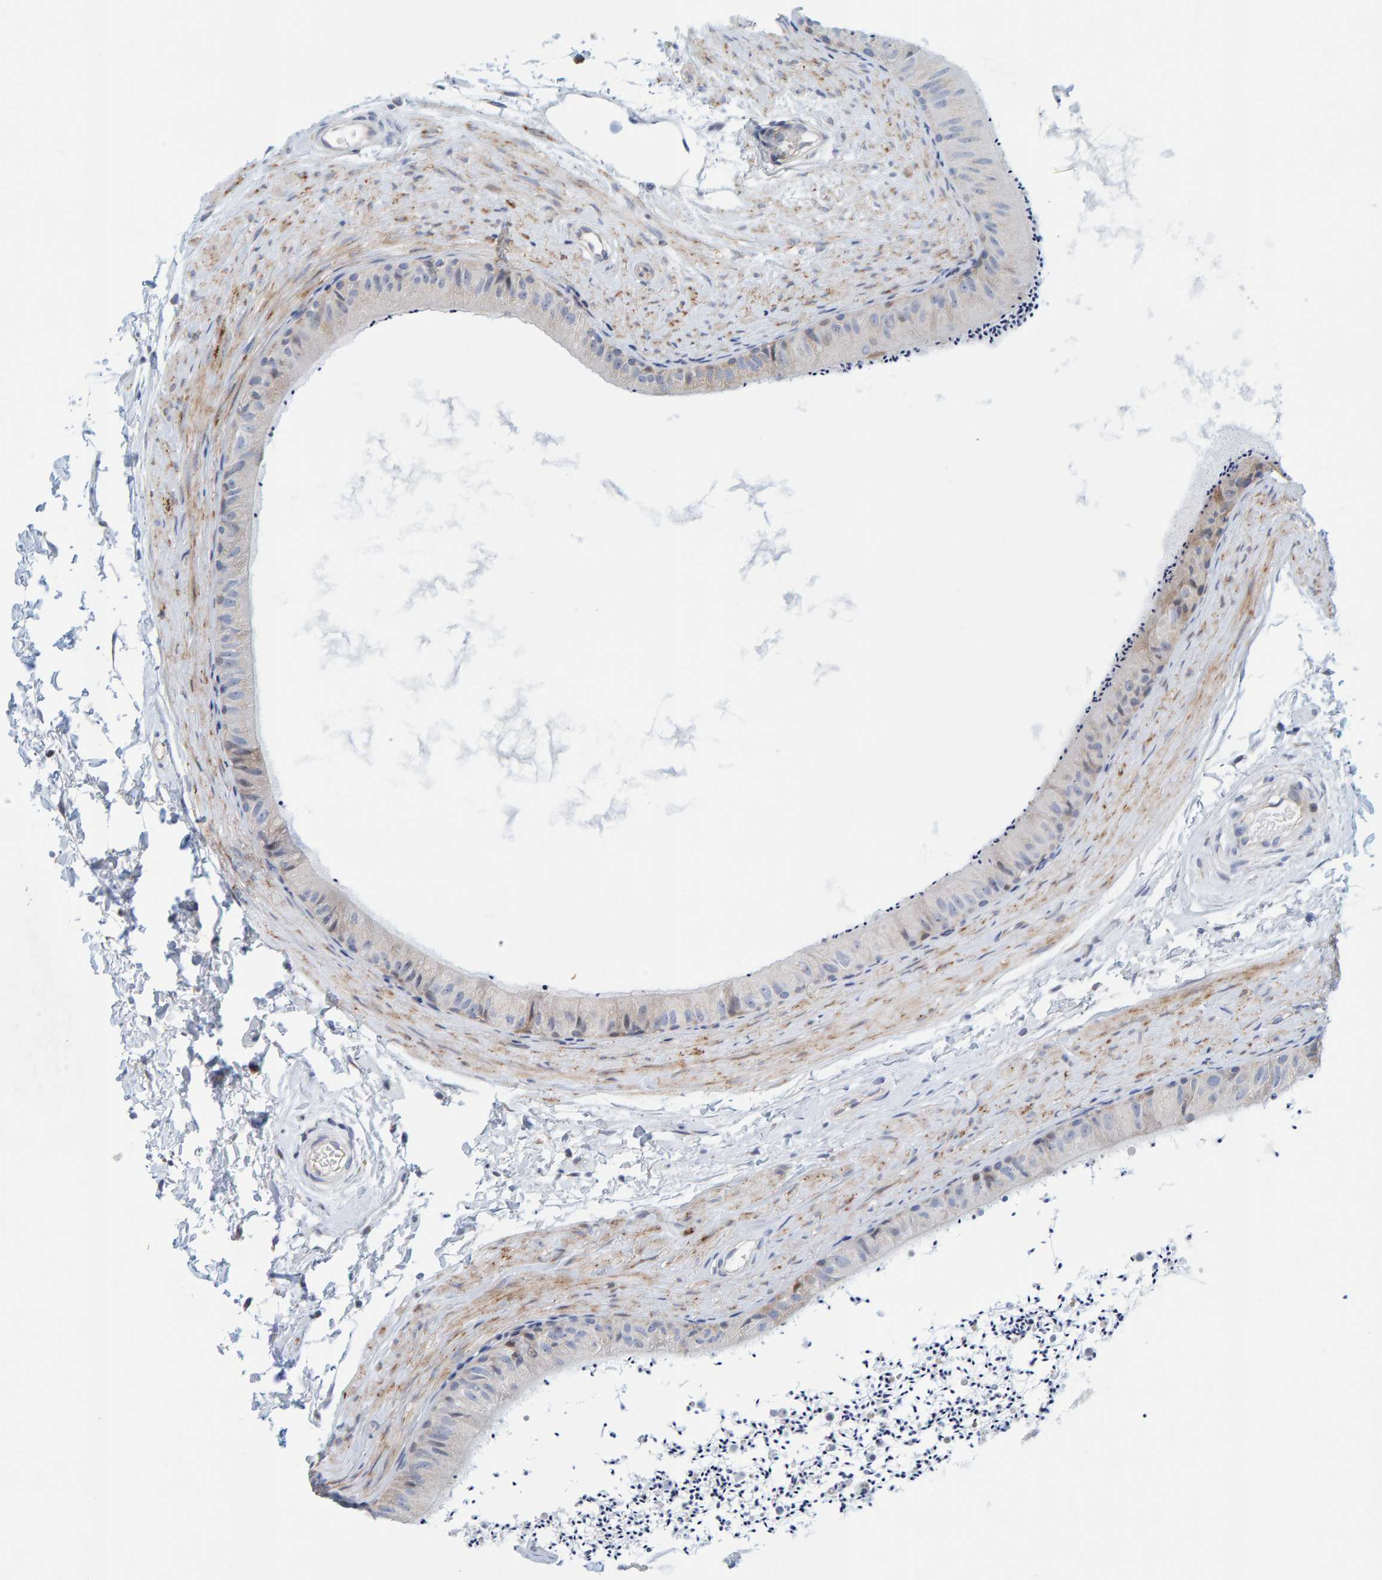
{"staining": {"intensity": "moderate", "quantity": "<25%", "location": "cytoplasmic/membranous"}, "tissue": "epididymis", "cell_type": "Glandular cells", "image_type": "normal", "snomed": [{"axis": "morphology", "description": "Normal tissue, NOS"}, {"axis": "topography", "description": "Epididymis"}], "caption": "Immunohistochemistry photomicrograph of unremarkable human epididymis stained for a protein (brown), which reveals low levels of moderate cytoplasmic/membranous expression in approximately <25% of glandular cells.", "gene": "ZC3H3", "patient": {"sex": "male", "age": 56}}